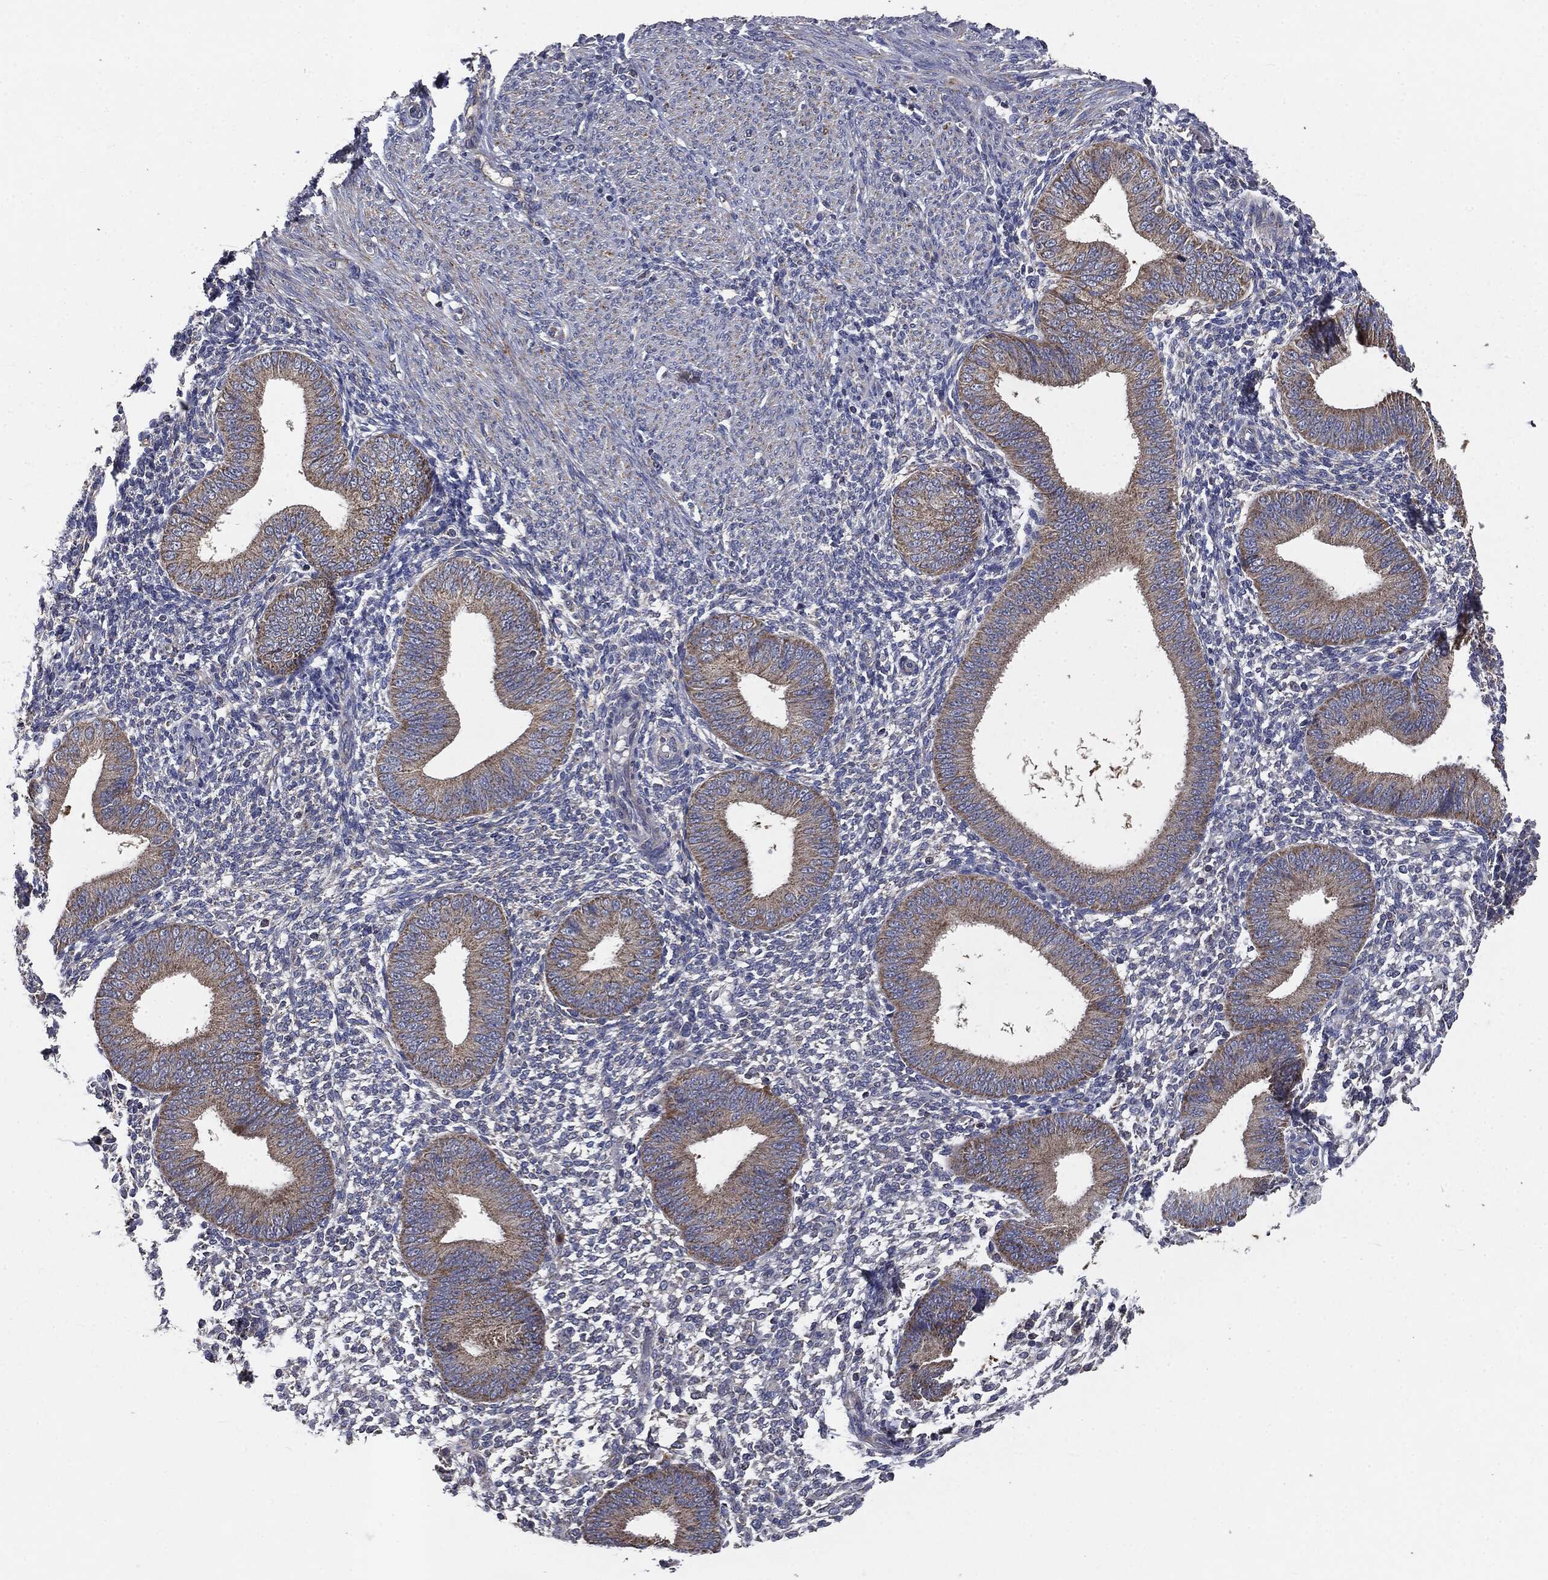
{"staining": {"intensity": "negative", "quantity": "none", "location": "none"}, "tissue": "endometrium", "cell_type": "Cells in endometrial stroma", "image_type": "normal", "snomed": [{"axis": "morphology", "description": "Normal tissue, NOS"}, {"axis": "topography", "description": "Endometrium"}], "caption": "Protein analysis of normal endometrium exhibits no significant expression in cells in endometrial stroma. (Brightfield microscopy of DAB (3,3'-diaminobenzidine) immunohistochemistry (IHC) at high magnification).", "gene": "MAPK6", "patient": {"sex": "female", "age": 39}}